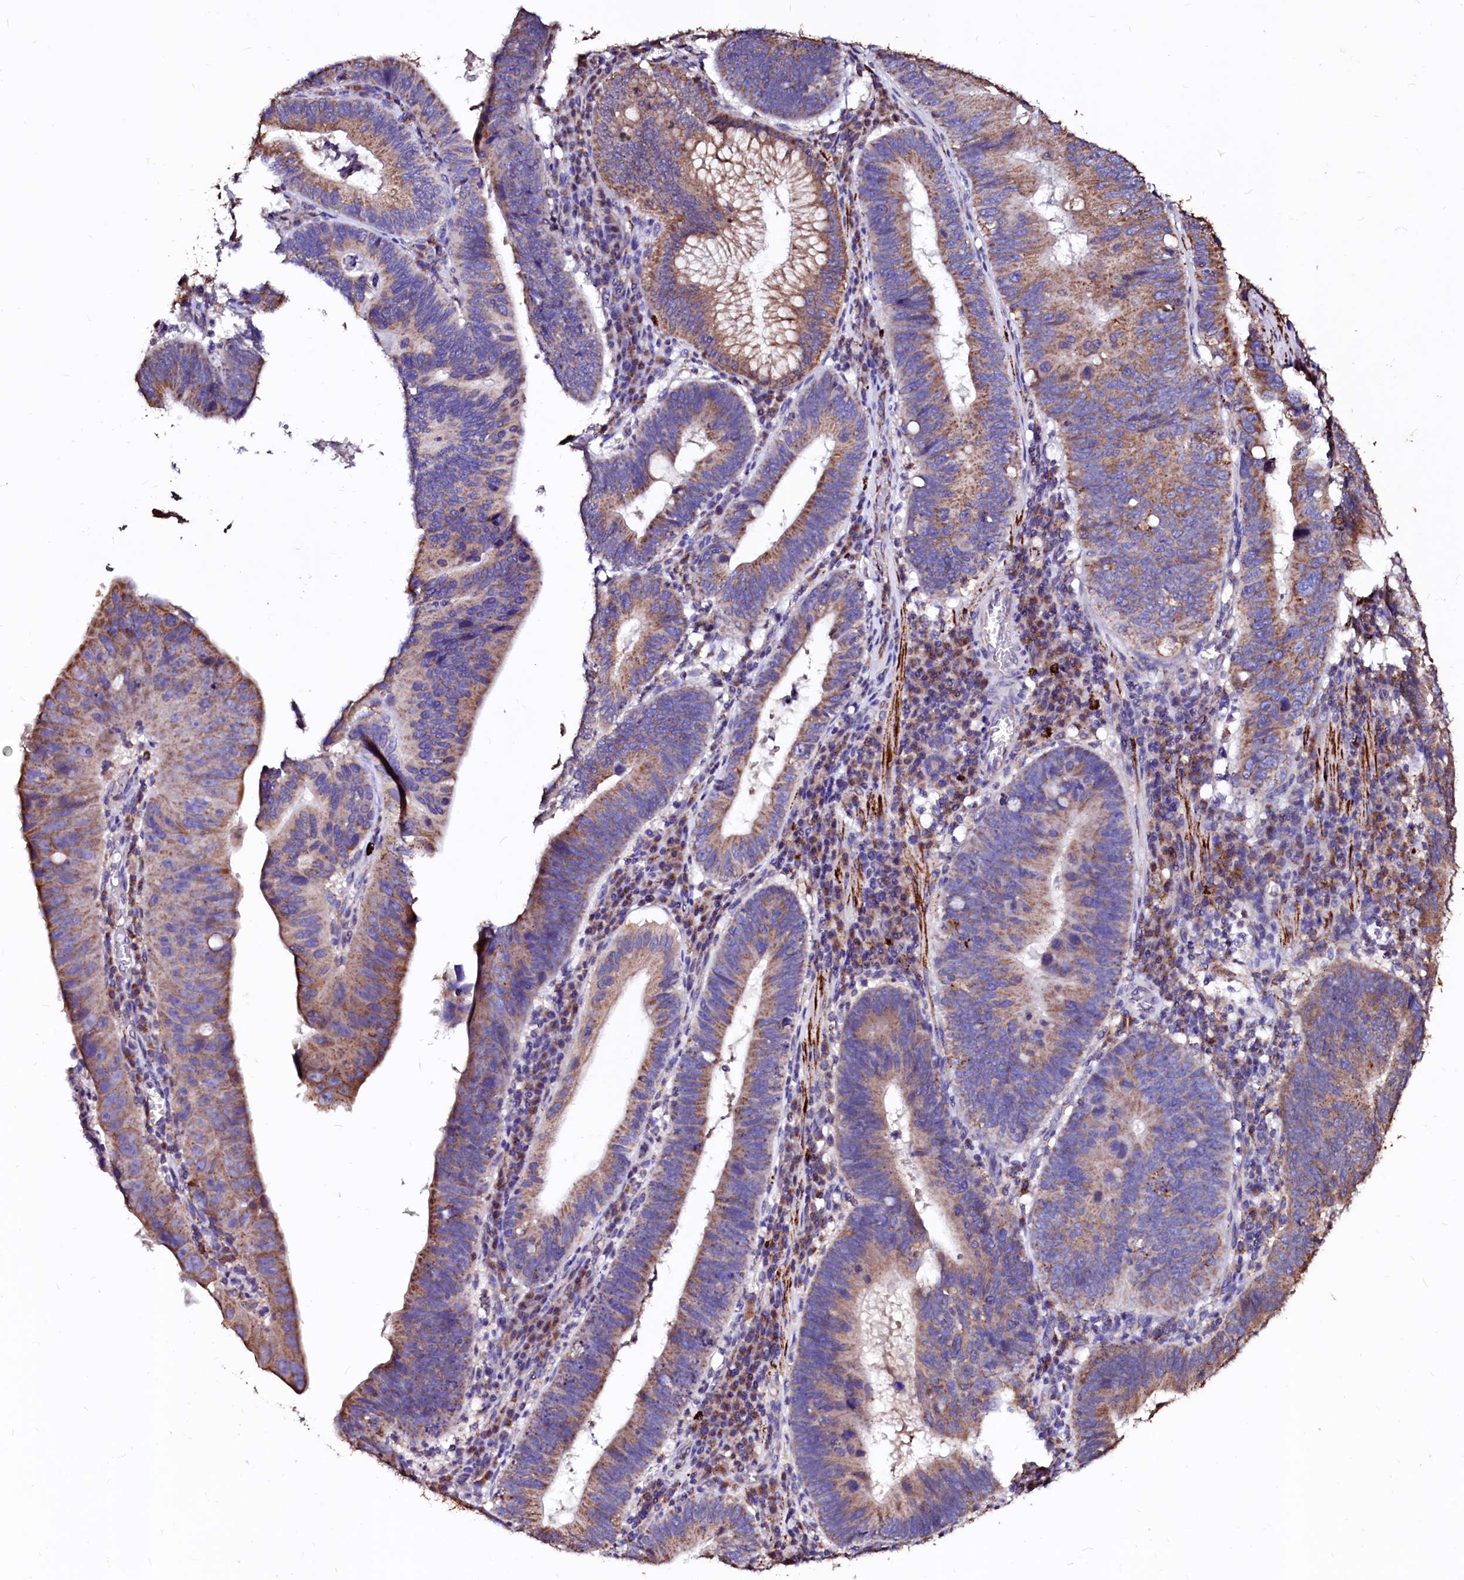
{"staining": {"intensity": "moderate", "quantity": ">75%", "location": "cytoplasmic/membranous"}, "tissue": "stomach cancer", "cell_type": "Tumor cells", "image_type": "cancer", "snomed": [{"axis": "morphology", "description": "Adenocarcinoma, NOS"}, {"axis": "topography", "description": "Stomach"}], "caption": "IHC of stomach cancer displays medium levels of moderate cytoplasmic/membranous positivity in about >75% of tumor cells.", "gene": "MAOB", "patient": {"sex": "male", "age": 59}}